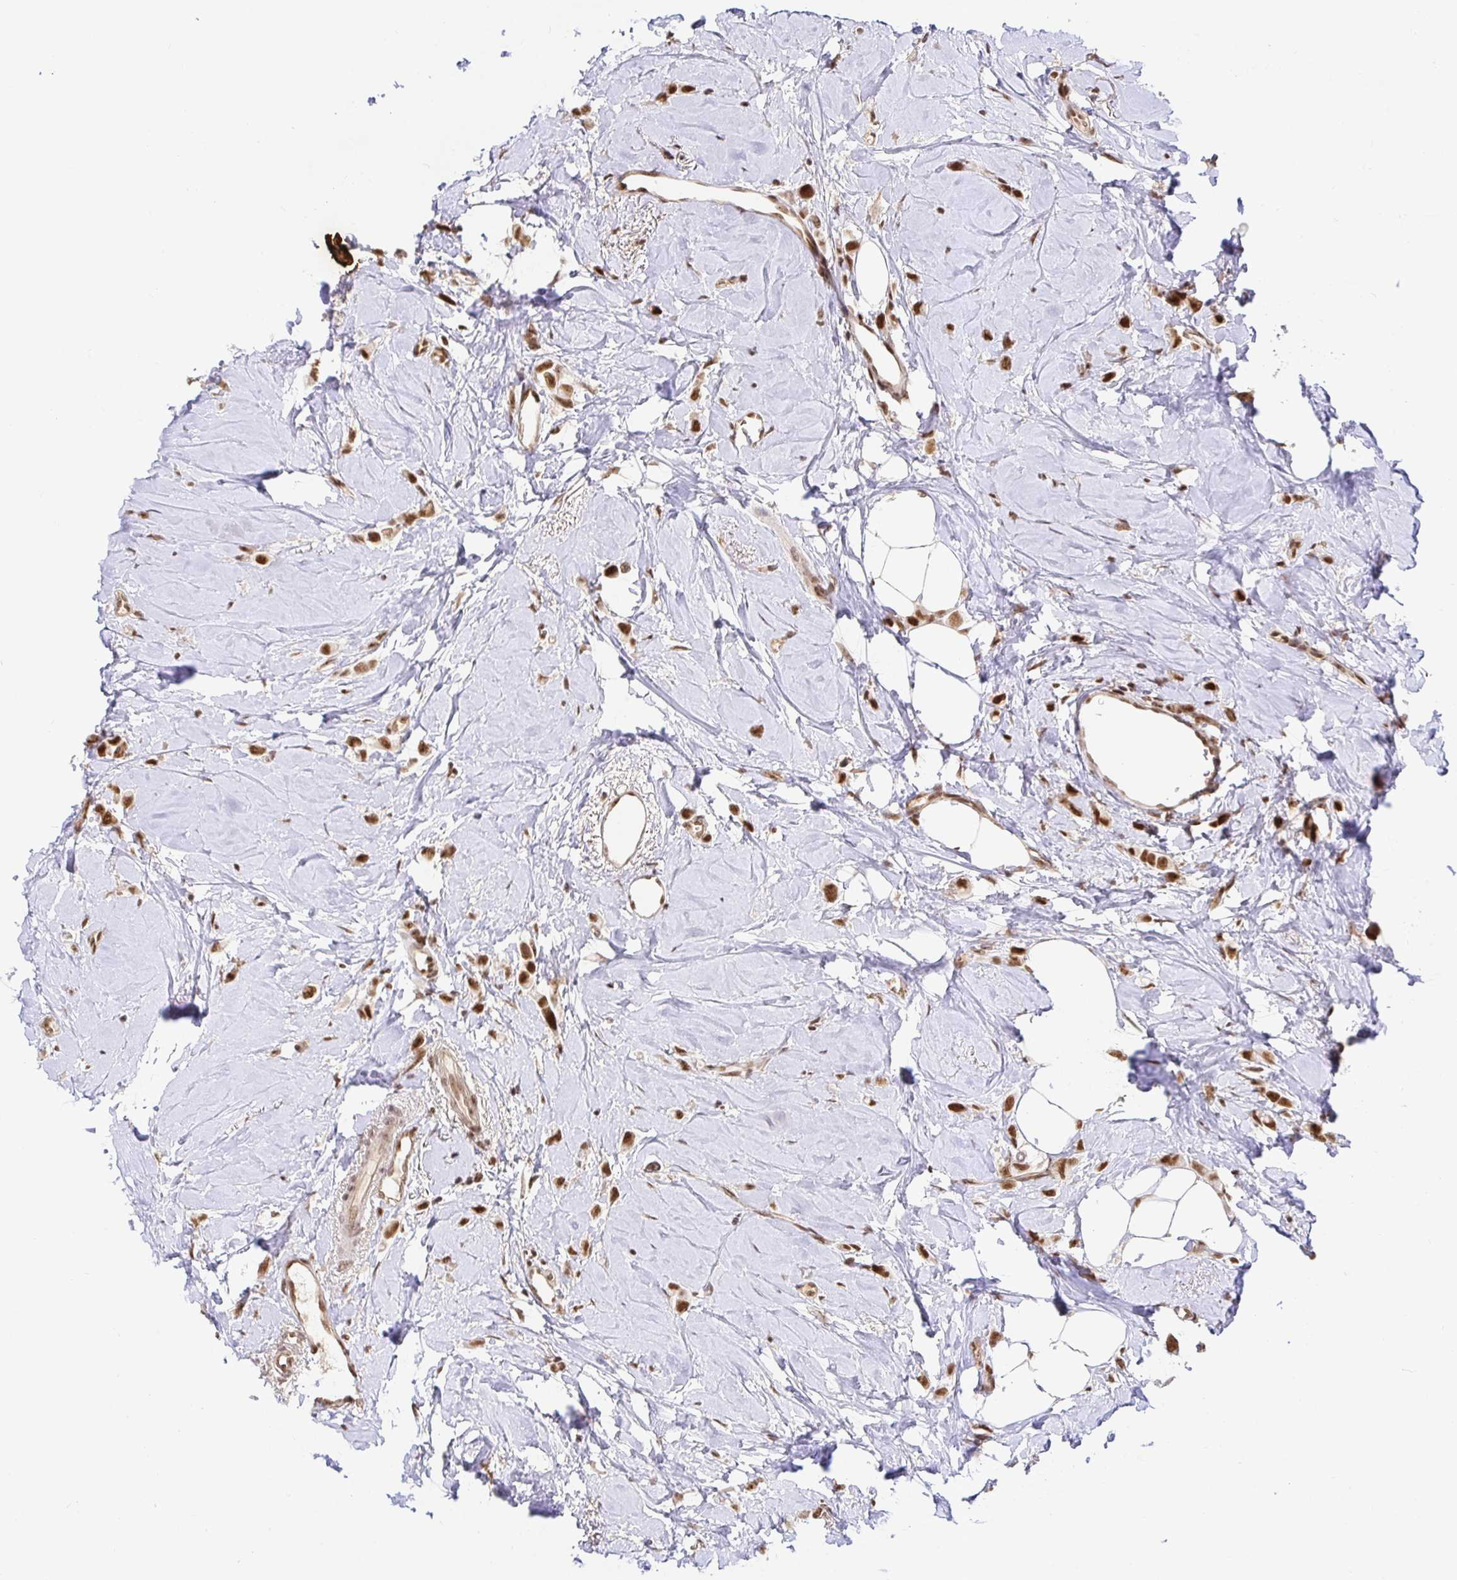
{"staining": {"intensity": "moderate", "quantity": ">75%", "location": "nuclear"}, "tissue": "breast cancer", "cell_type": "Tumor cells", "image_type": "cancer", "snomed": [{"axis": "morphology", "description": "Lobular carcinoma"}, {"axis": "topography", "description": "Breast"}], "caption": "High-magnification brightfield microscopy of breast lobular carcinoma stained with DAB (brown) and counterstained with hematoxylin (blue). tumor cells exhibit moderate nuclear positivity is present in about>75% of cells. The staining is performed using DAB (3,3'-diaminobenzidine) brown chromogen to label protein expression. The nuclei are counter-stained blue using hematoxylin.", "gene": "USF1", "patient": {"sex": "female", "age": 66}}